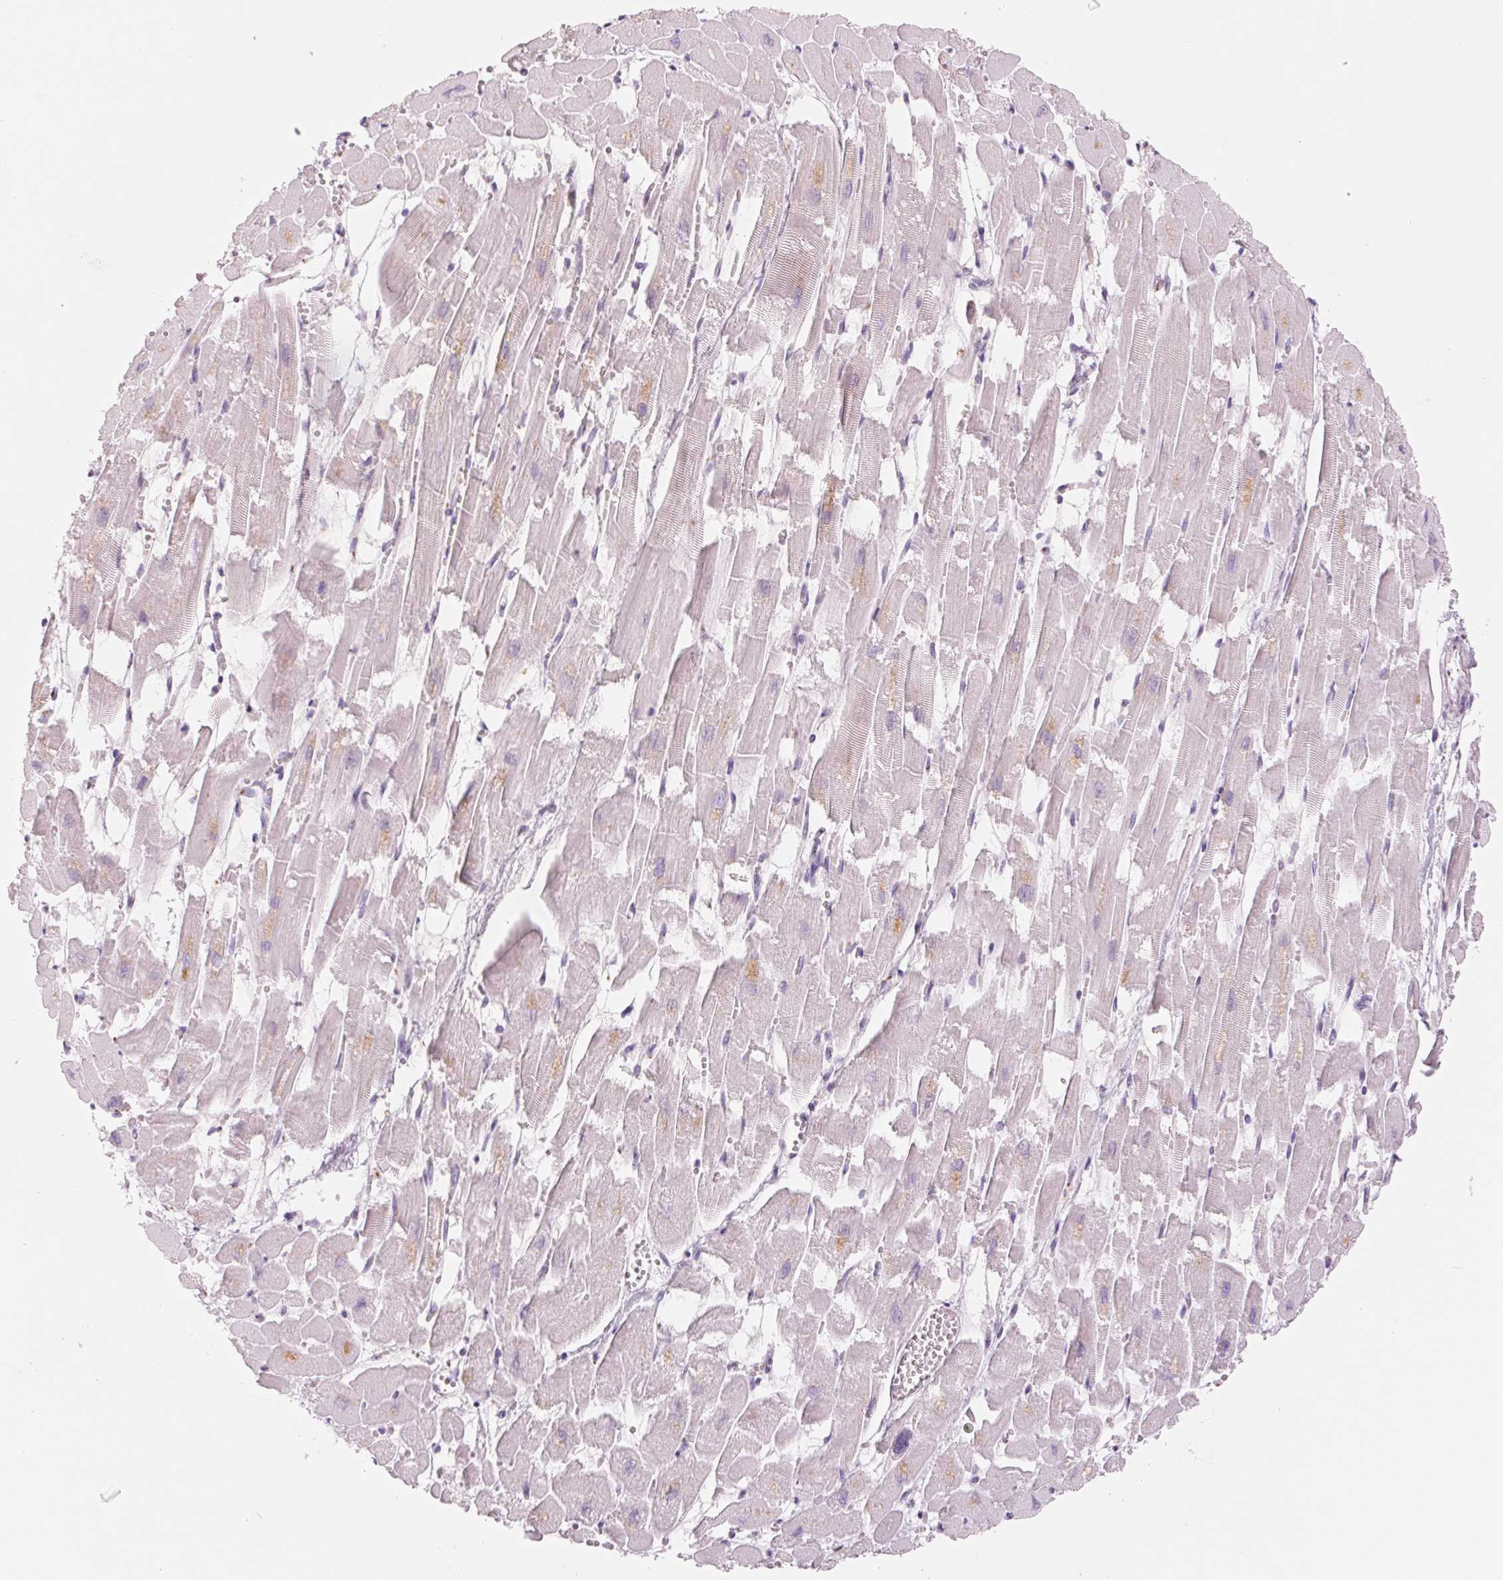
{"staining": {"intensity": "weak", "quantity": "<25%", "location": "cytoplasmic/membranous"}, "tissue": "heart muscle", "cell_type": "Cardiomyocytes", "image_type": "normal", "snomed": [{"axis": "morphology", "description": "Normal tissue, NOS"}, {"axis": "topography", "description": "Heart"}], "caption": "There is no significant positivity in cardiomyocytes of heart muscle. Brightfield microscopy of IHC stained with DAB (3,3'-diaminobenzidine) (brown) and hematoxylin (blue), captured at high magnification.", "gene": "GALNT7", "patient": {"sex": "female", "age": 52}}